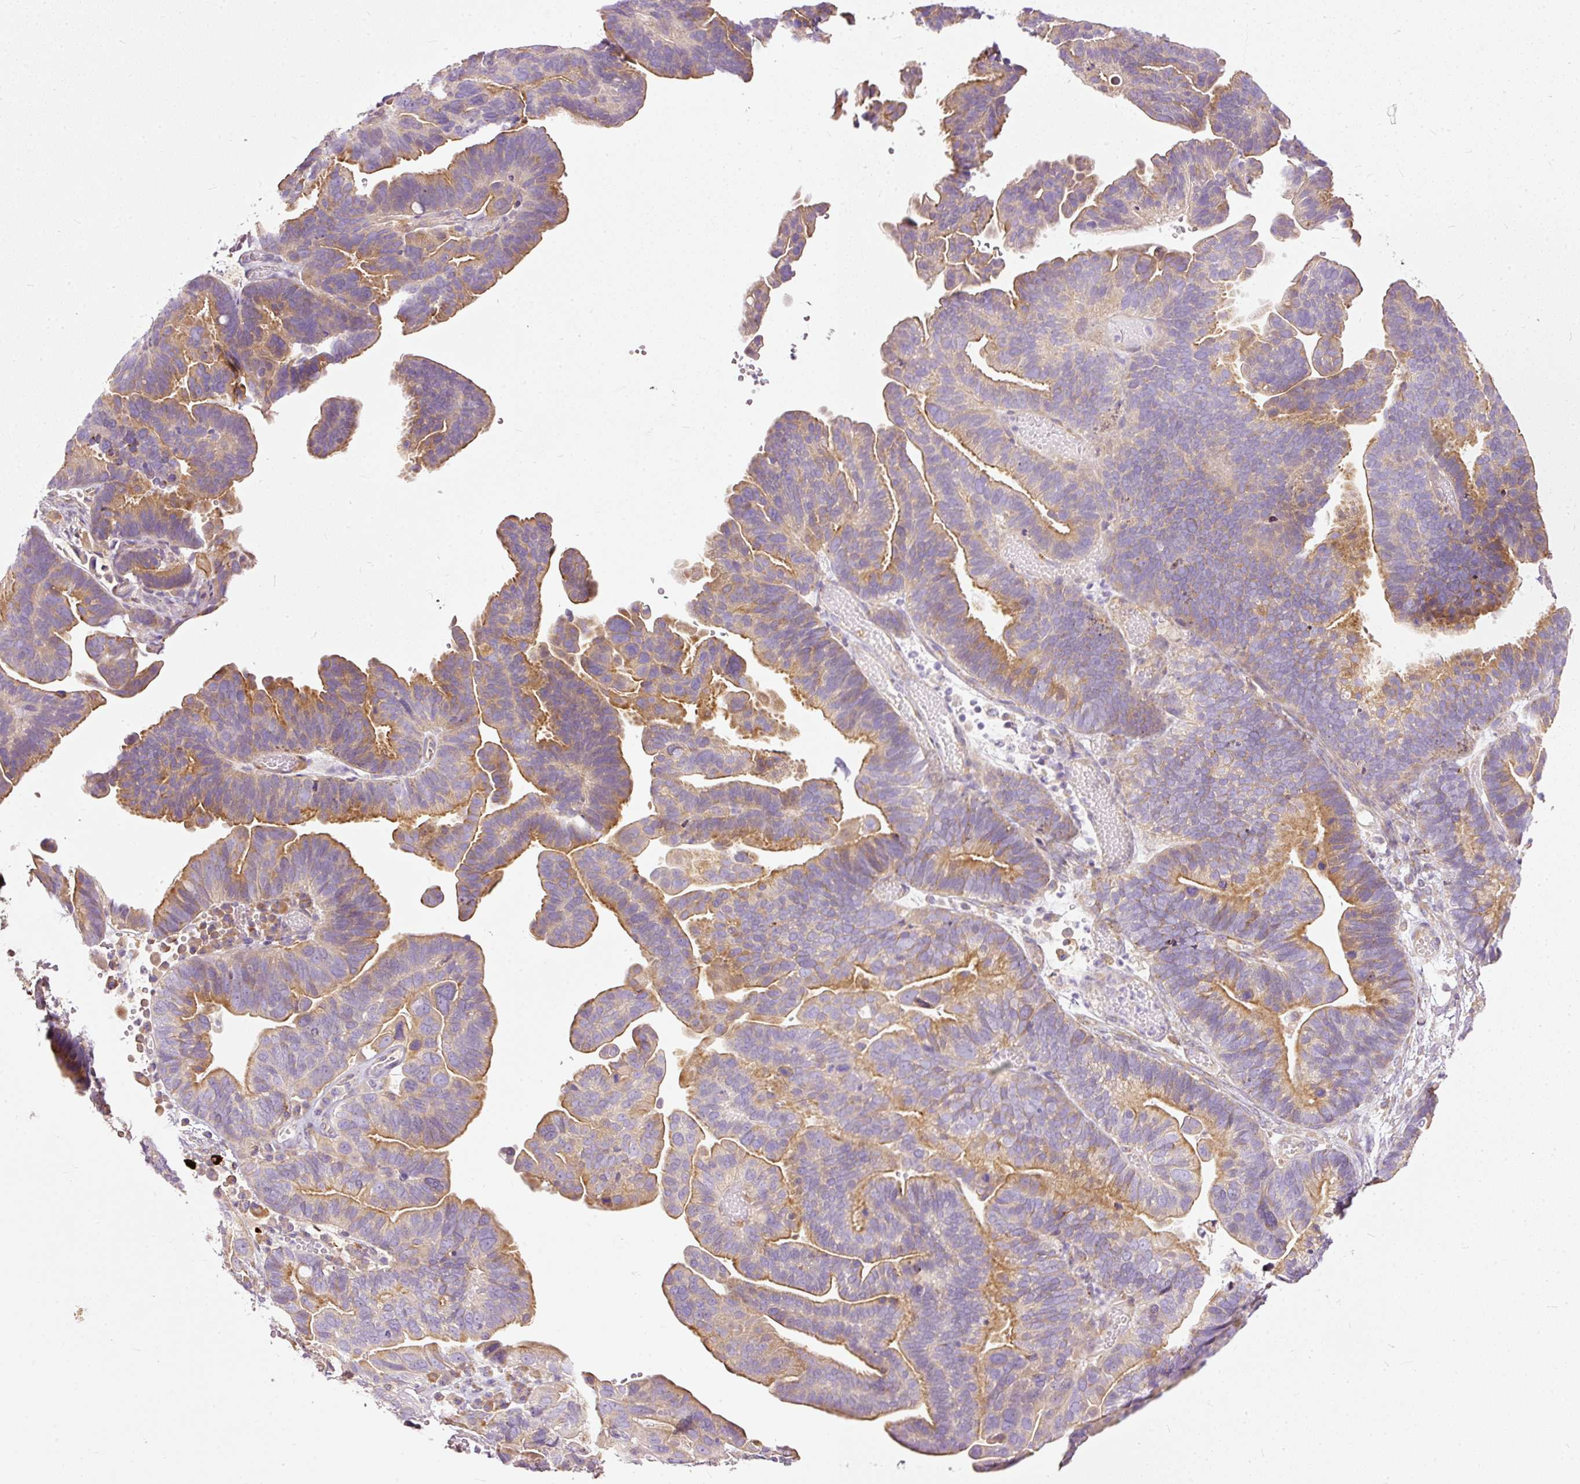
{"staining": {"intensity": "moderate", "quantity": "25%-75%", "location": "cytoplasmic/membranous"}, "tissue": "ovarian cancer", "cell_type": "Tumor cells", "image_type": "cancer", "snomed": [{"axis": "morphology", "description": "Cystadenocarcinoma, serous, NOS"}, {"axis": "topography", "description": "Ovary"}], "caption": "The micrograph demonstrates staining of ovarian cancer (serous cystadenocarcinoma), revealing moderate cytoplasmic/membranous protein staining (brown color) within tumor cells. (DAB (3,3'-diaminobenzidine) IHC with brightfield microscopy, high magnification).", "gene": "PAQR9", "patient": {"sex": "female", "age": 56}}